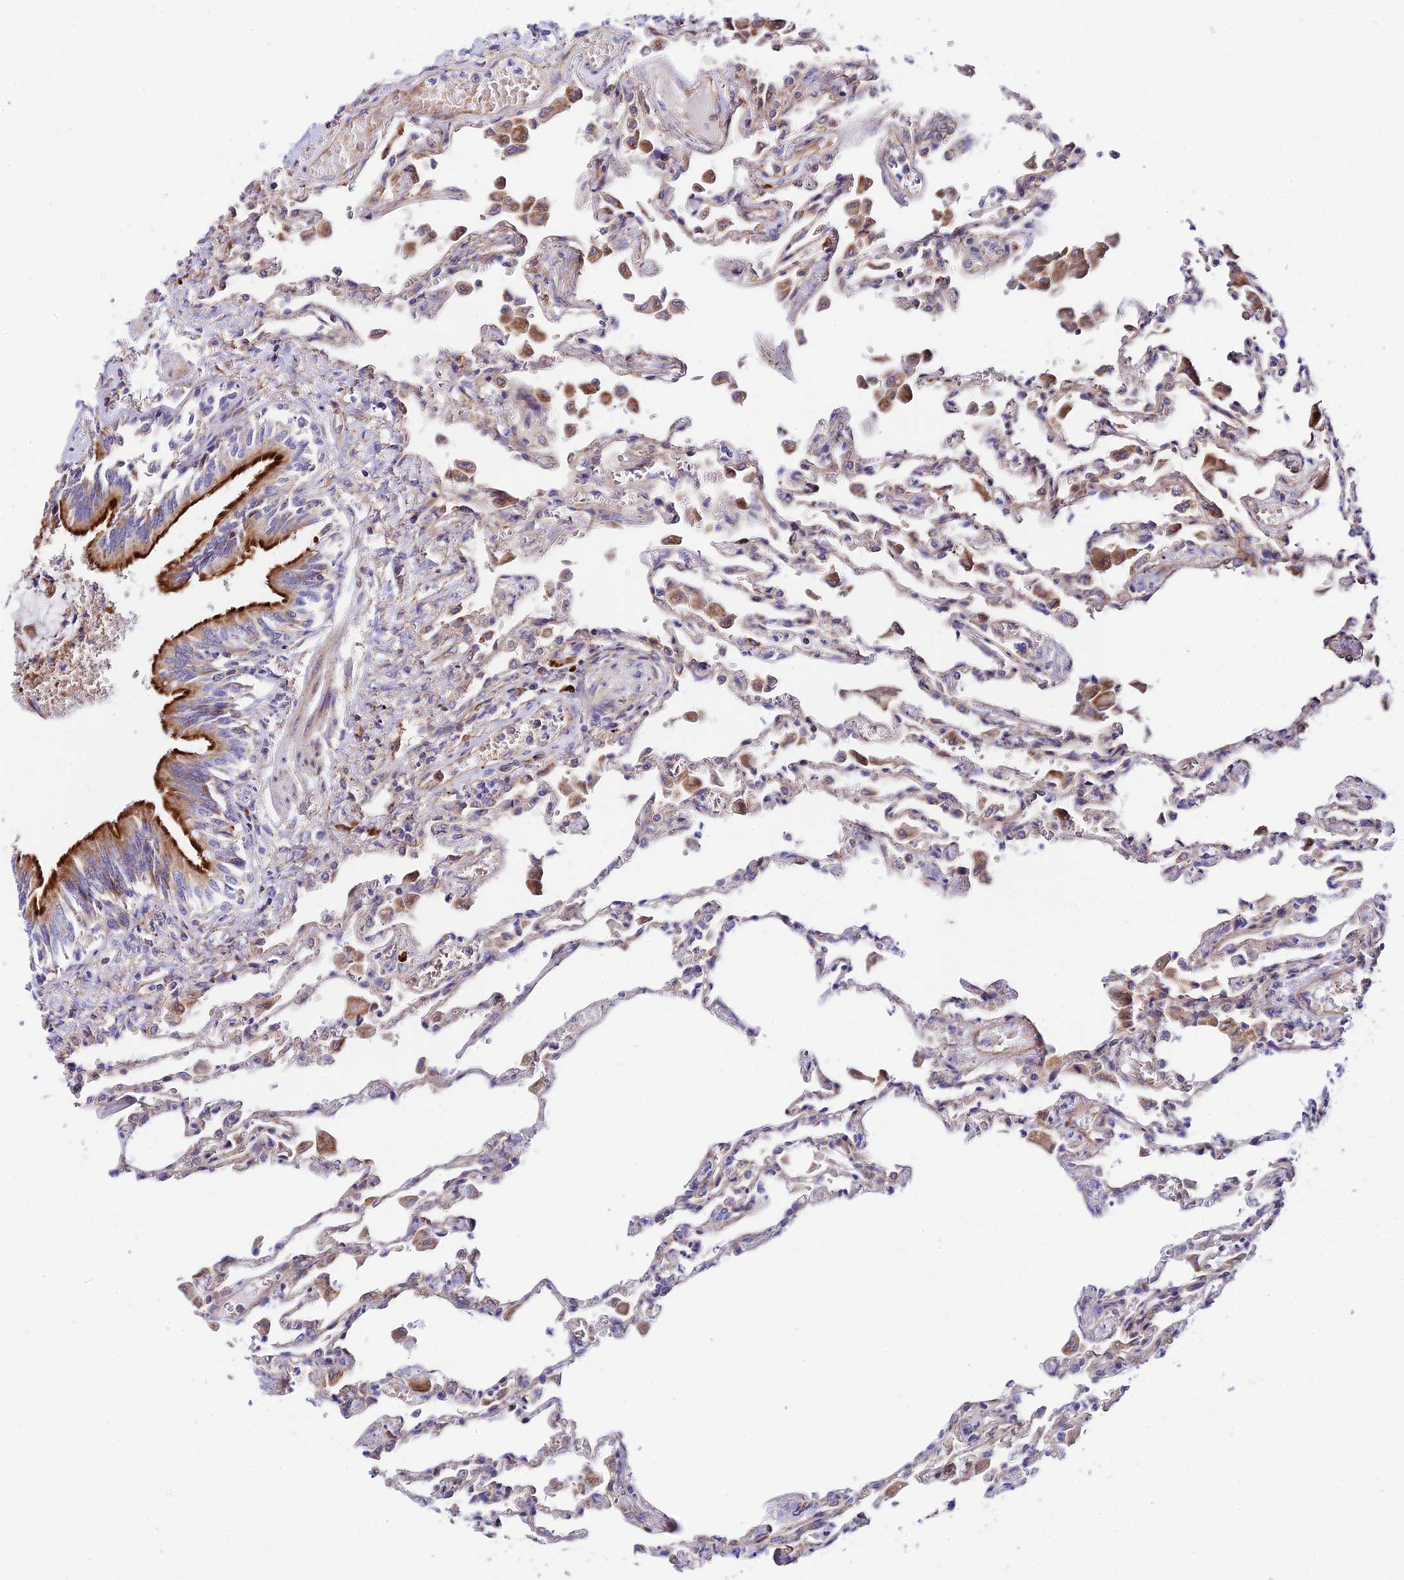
{"staining": {"intensity": "moderate", "quantity": "25%-75%", "location": "cytoplasmic/membranous"}, "tissue": "lung", "cell_type": "Alveolar cells", "image_type": "normal", "snomed": [{"axis": "morphology", "description": "Normal tissue, NOS"}, {"axis": "topography", "description": "Bronchus"}, {"axis": "topography", "description": "Lung"}], "caption": "Immunohistochemical staining of normal human lung displays 25%-75% levels of moderate cytoplasmic/membranous protein positivity in about 25%-75% of alveolar cells. Nuclei are stained in blue.", "gene": "VPS13C", "patient": {"sex": "female", "age": 49}}